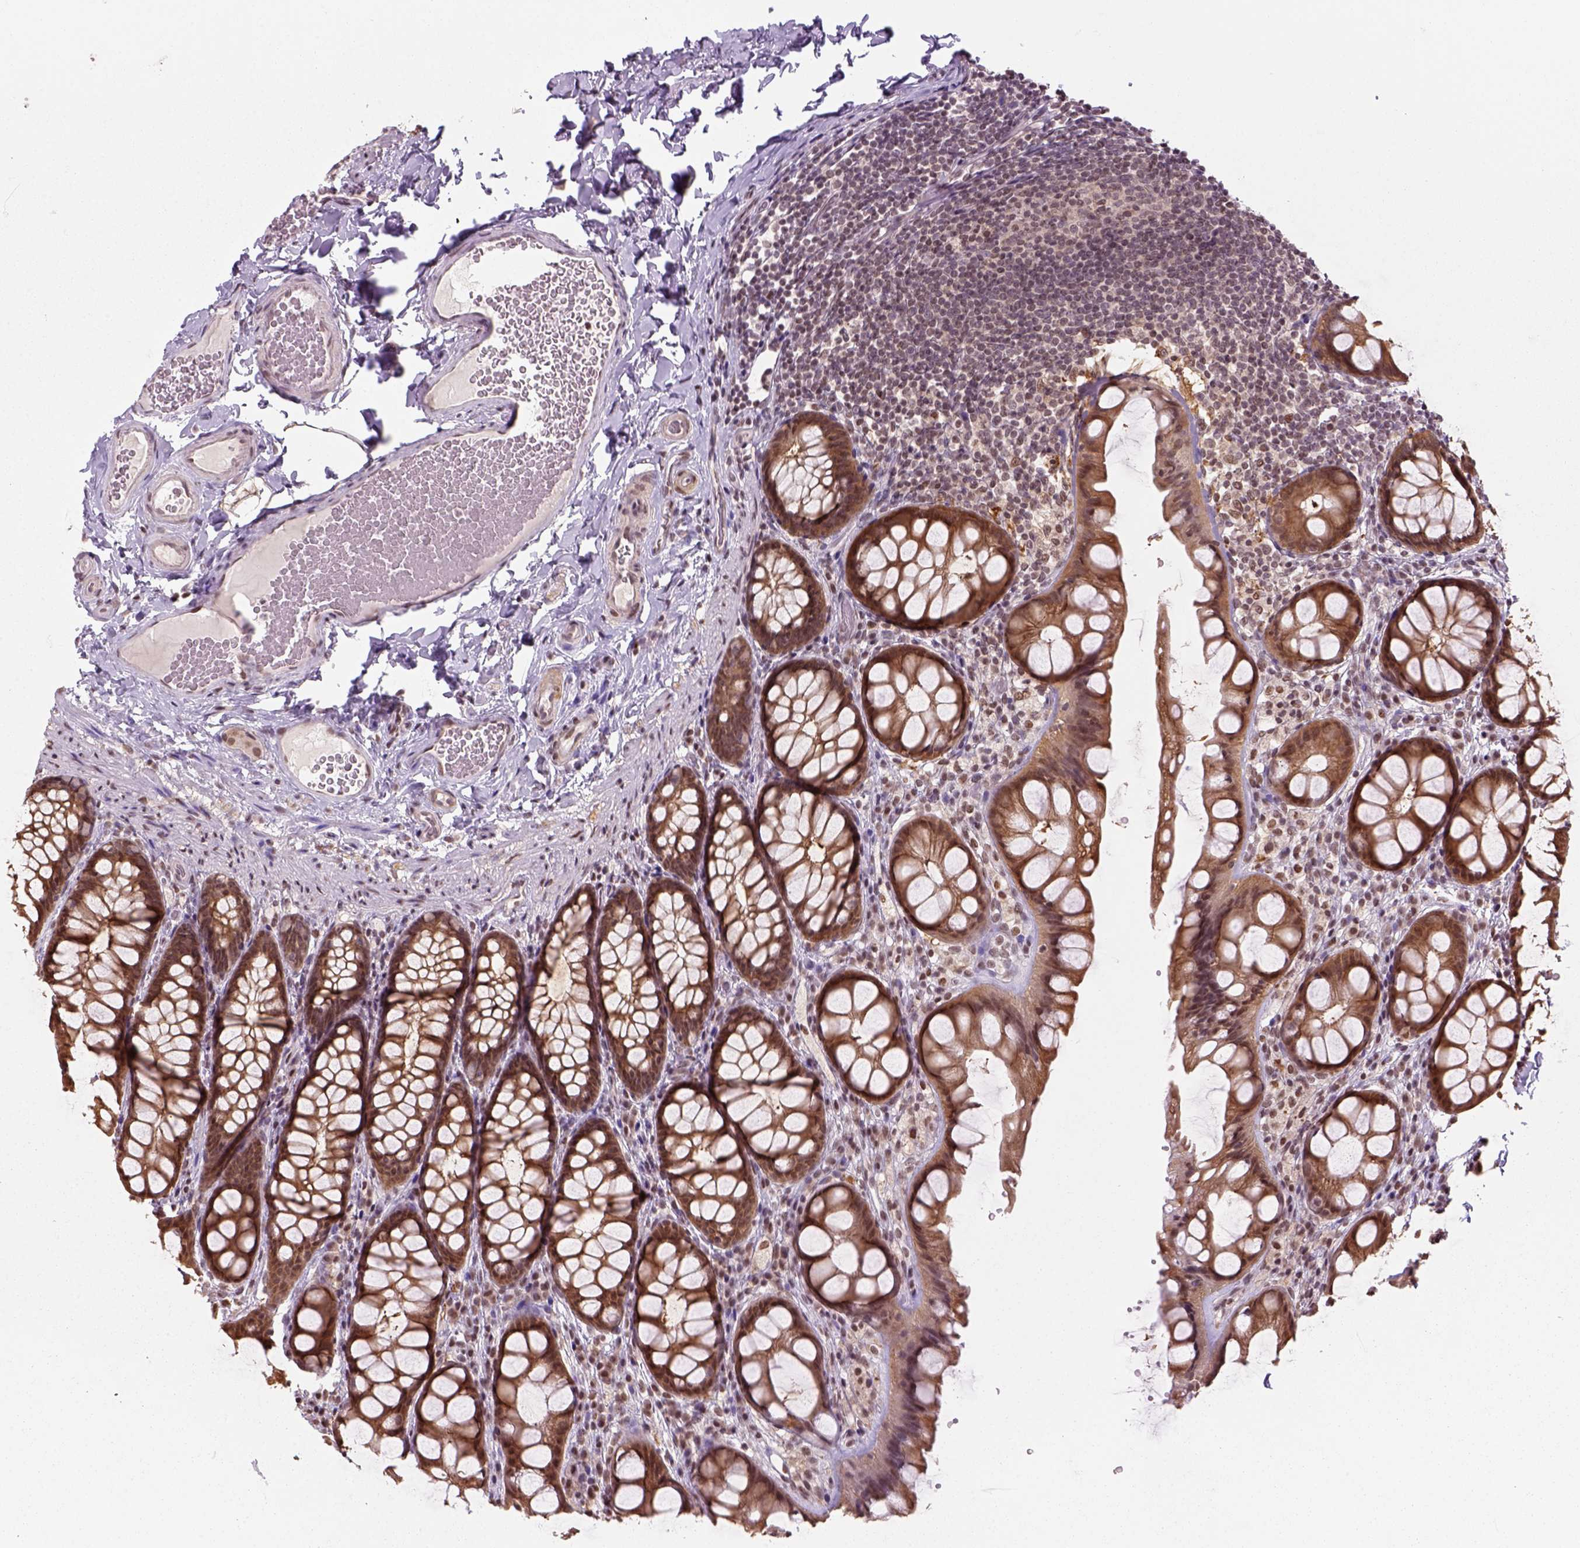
{"staining": {"intensity": "moderate", "quantity": ">75%", "location": "nuclear"}, "tissue": "colon", "cell_type": "Endothelial cells", "image_type": "normal", "snomed": [{"axis": "morphology", "description": "Normal tissue, NOS"}, {"axis": "topography", "description": "Colon"}], "caption": "Unremarkable colon displays moderate nuclear staining in about >75% of endothelial cells (Brightfield microscopy of DAB IHC at high magnification)..", "gene": "GOT1", "patient": {"sex": "male", "age": 47}}